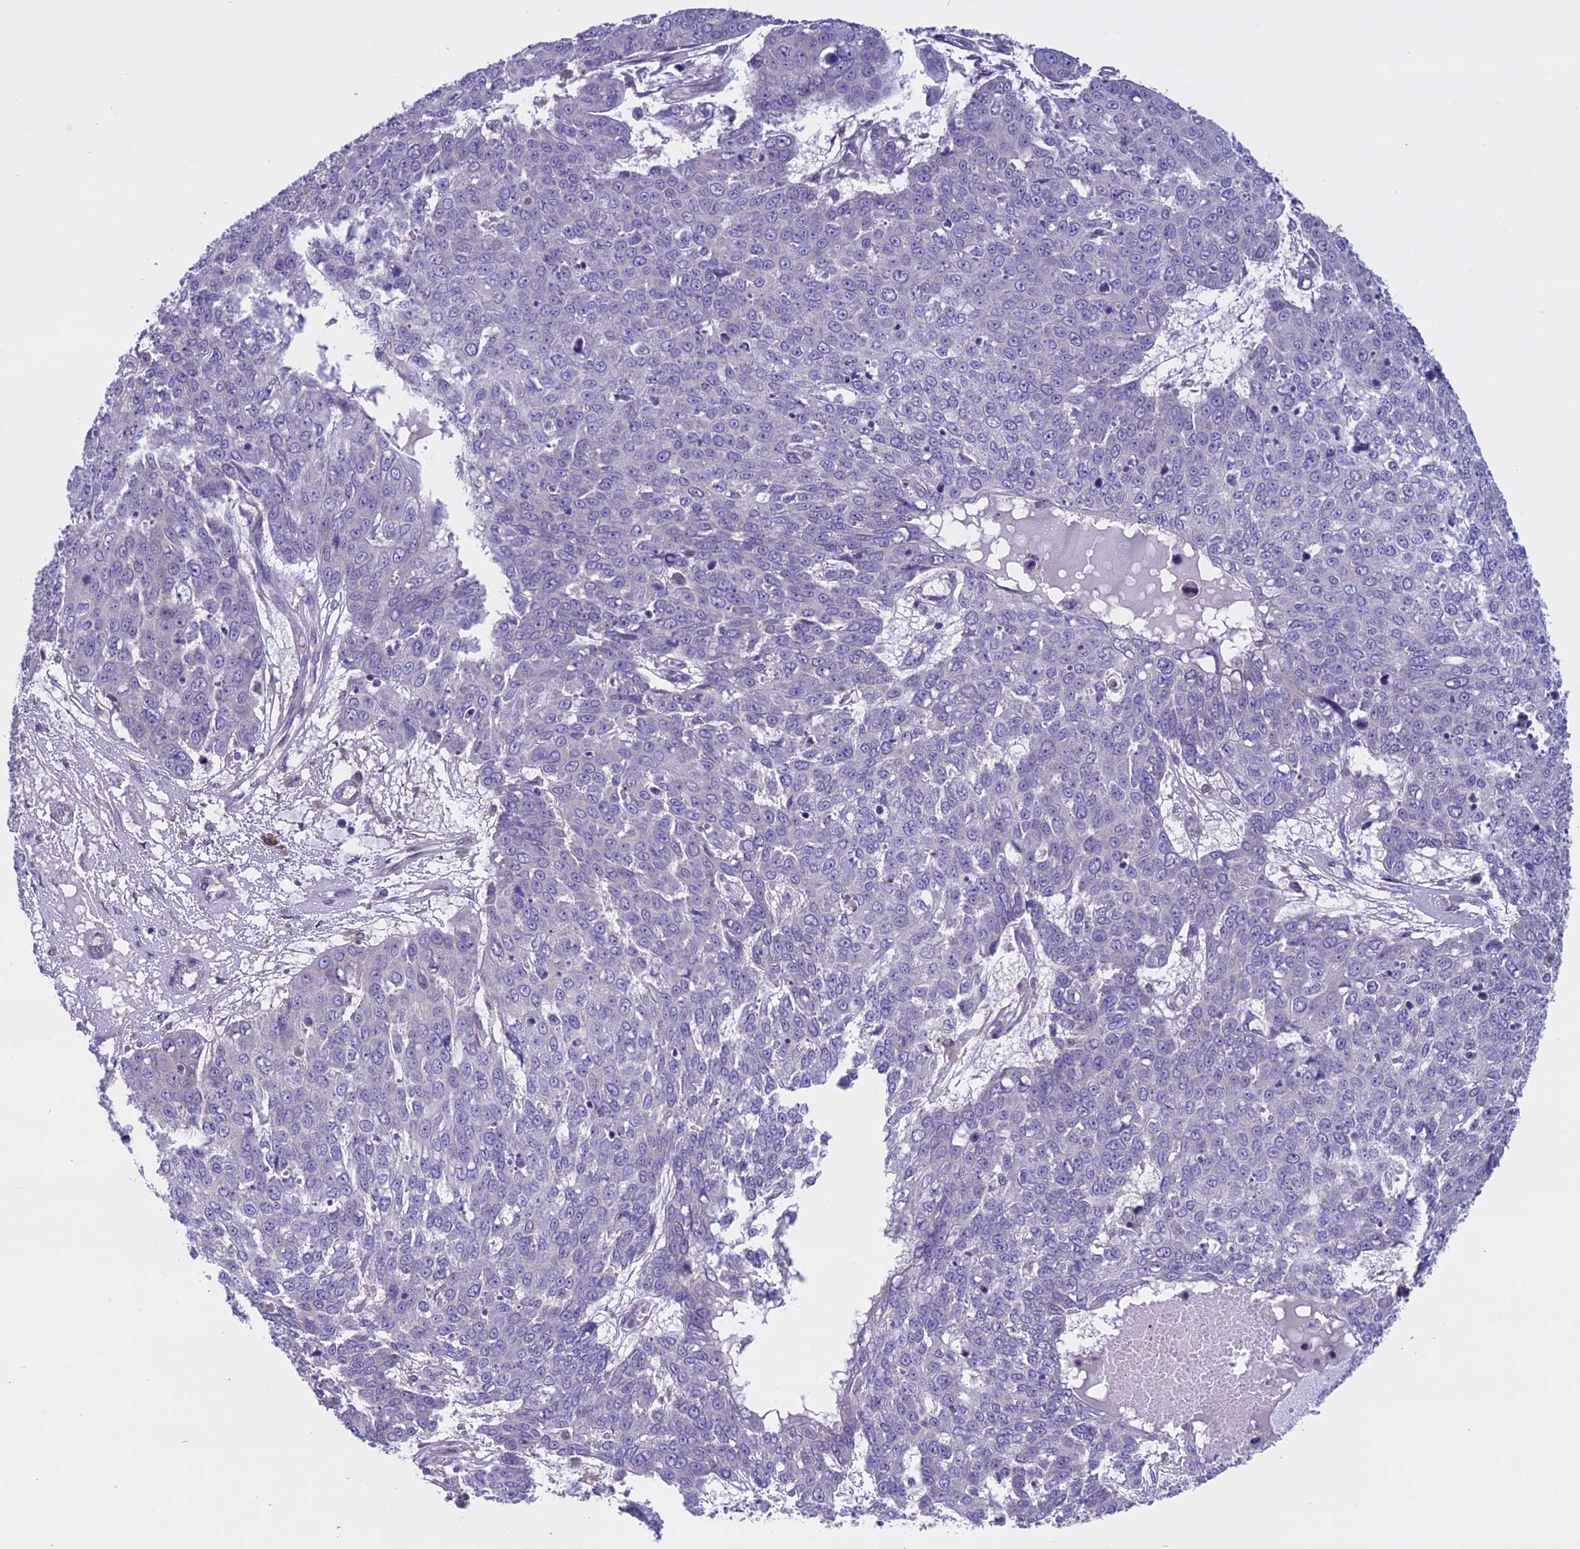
{"staining": {"intensity": "weak", "quantity": "<25%", "location": "cytoplasmic/membranous"}, "tissue": "skin cancer", "cell_type": "Tumor cells", "image_type": "cancer", "snomed": [{"axis": "morphology", "description": "Normal tissue, NOS"}, {"axis": "morphology", "description": "Squamous cell carcinoma, NOS"}, {"axis": "topography", "description": "Skin"}], "caption": "This is a image of immunohistochemistry (IHC) staining of skin cancer, which shows no expression in tumor cells.", "gene": "DCTN5", "patient": {"sex": "male", "age": 72}}